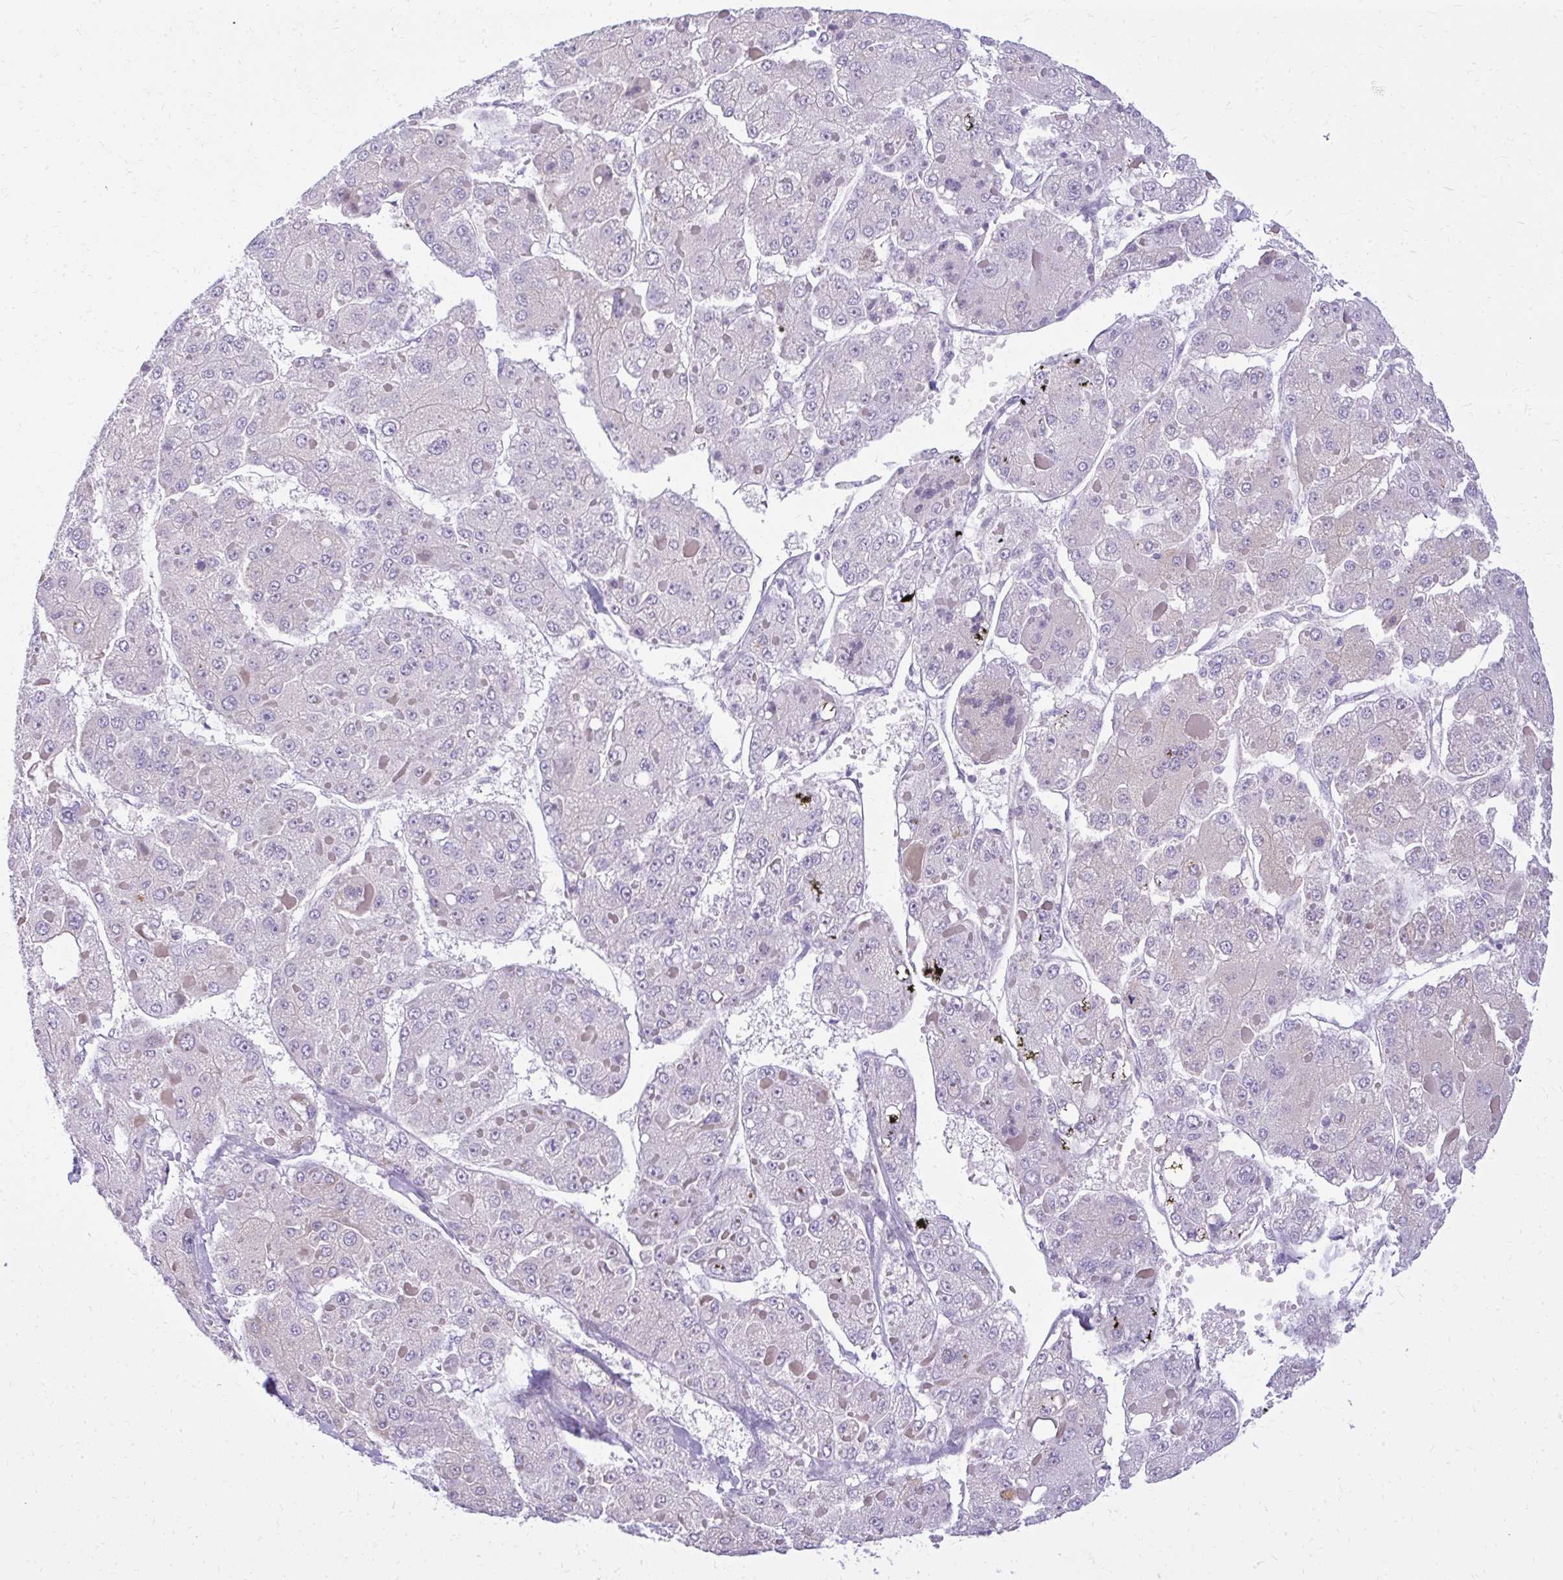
{"staining": {"intensity": "negative", "quantity": "none", "location": "none"}, "tissue": "liver cancer", "cell_type": "Tumor cells", "image_type": "cancer", "snomed": [{"axis": "morphology", "description": "Carcinoma, Hepatocellular, NOS"}, {"axis": "topography", "description": "Liver"}], "caption": "IHC micrograph of liver cancer stained for a protein (brown), which reveals no positivity in tumor cells.", "gene": "PRAP1", "patient": {"sex": "female", "age": 73}}